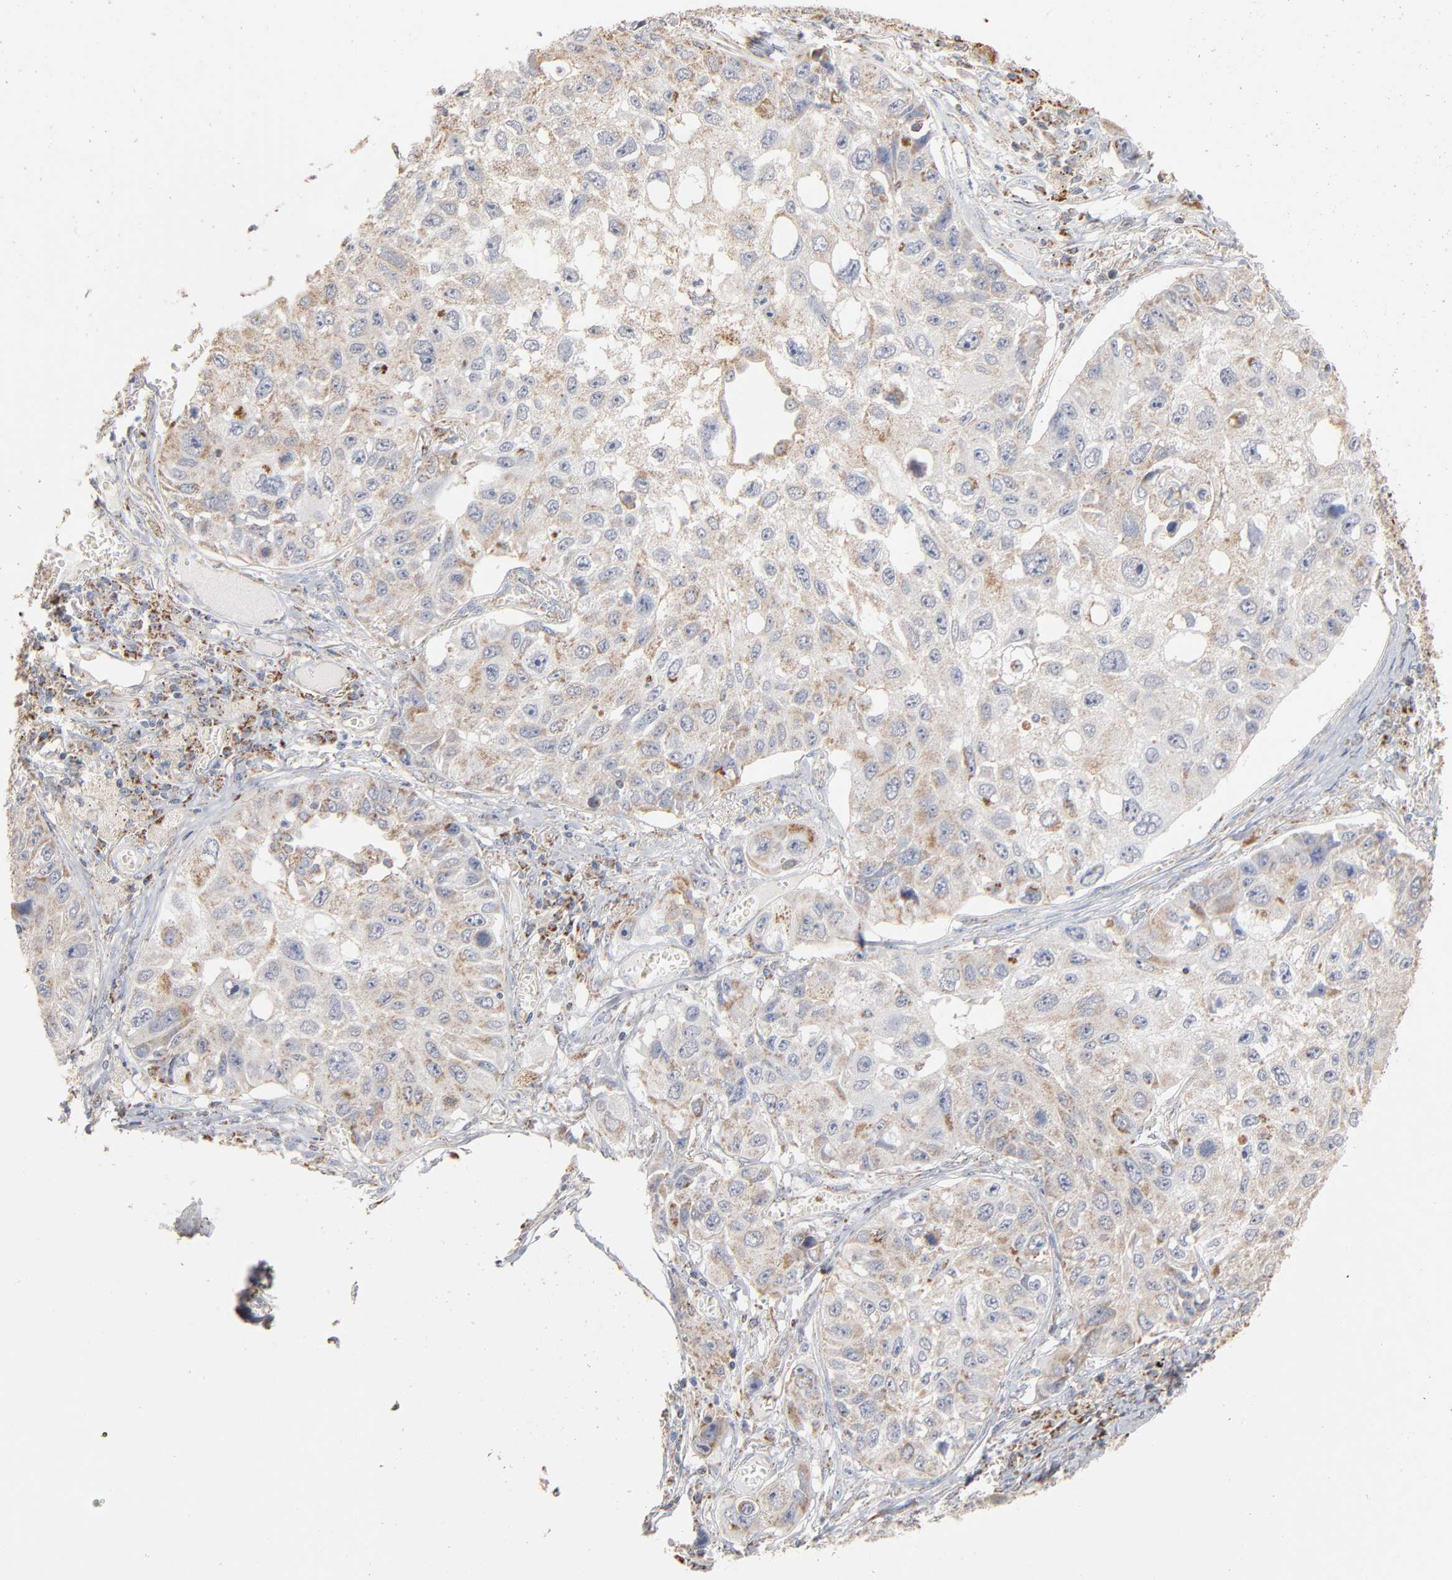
{"staining": {"intensity": "weak", "quantity": ">75%", "location": "cytoplasmic/membranous"}, "tissue": "lung cancer", "cell_type": "Tumor cells", "image_type": "cancer", "snomed": [{"axis": "morphology", "description": "Squamous cell carcinoma, NOS"}, {"axis": "topography", "description": "Lung"}], "caption": "Lung cancer (squamous cell carcinoma) stained with DAB IHC displays low levels of weak cytoplasmic/membranous positivity in approximately >75% of tumor cells. (Brightfield microscopy of DAB IHC at high magnification).", "gene": "UQCRC1", "patient": {"sex": "male", "age": 71}}